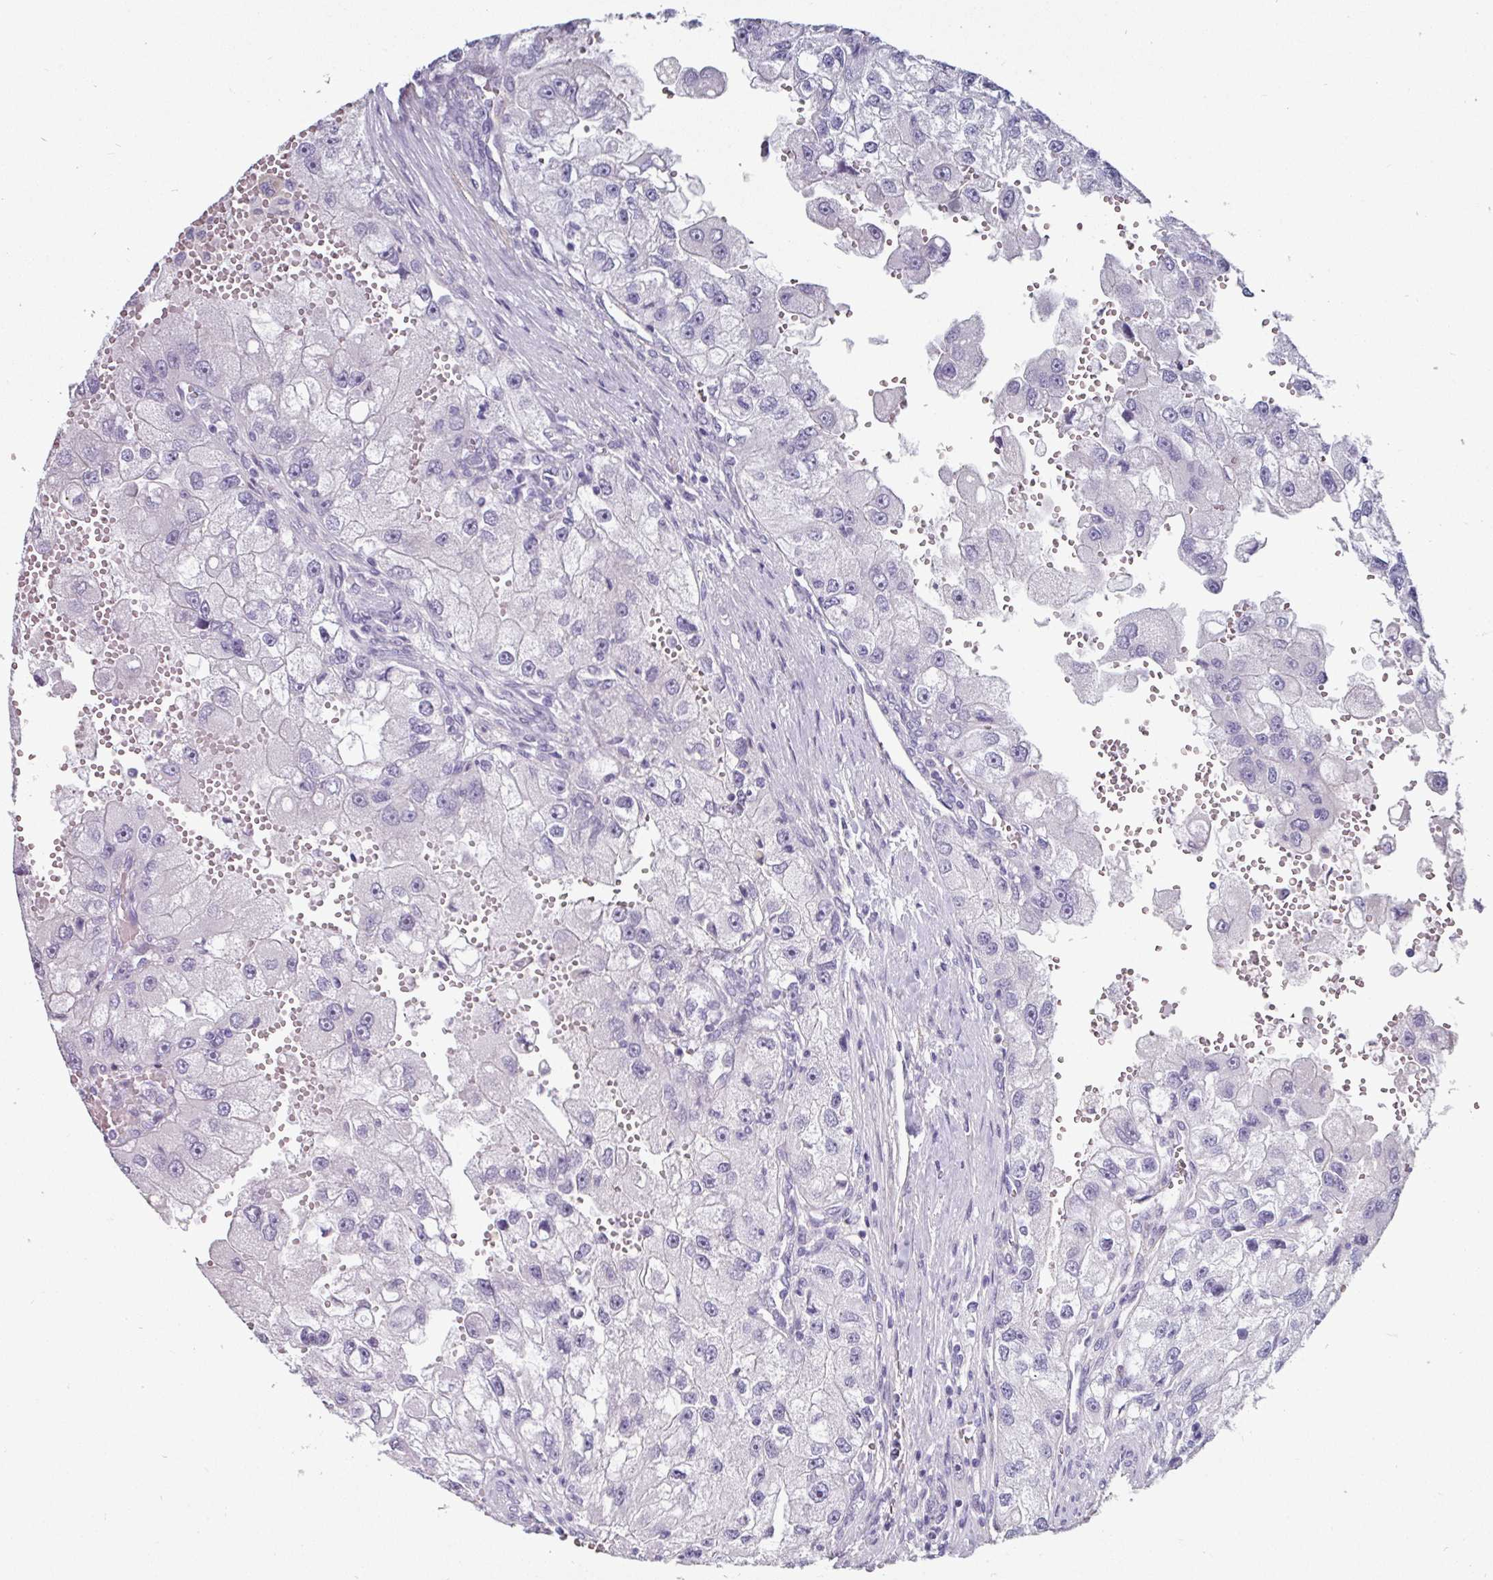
{"staining": {"intensity": "negative", "quantity": "none", "location": "none"}, "tissue": "renal cancer", "cell_type": "Tumor cells", "image_type": "cancer", "snomed": [{"axis": "morphology", "description": "Adenocarcinoma, NOS"}, {"axis": "topography", "description": "Kidney"}], "caption": "Renal cancer was stained to show a protein in brown. There is no significant staining in tumor cells.", "gene": "EYA3", "patient": {"sex": "male", "age": 63}}